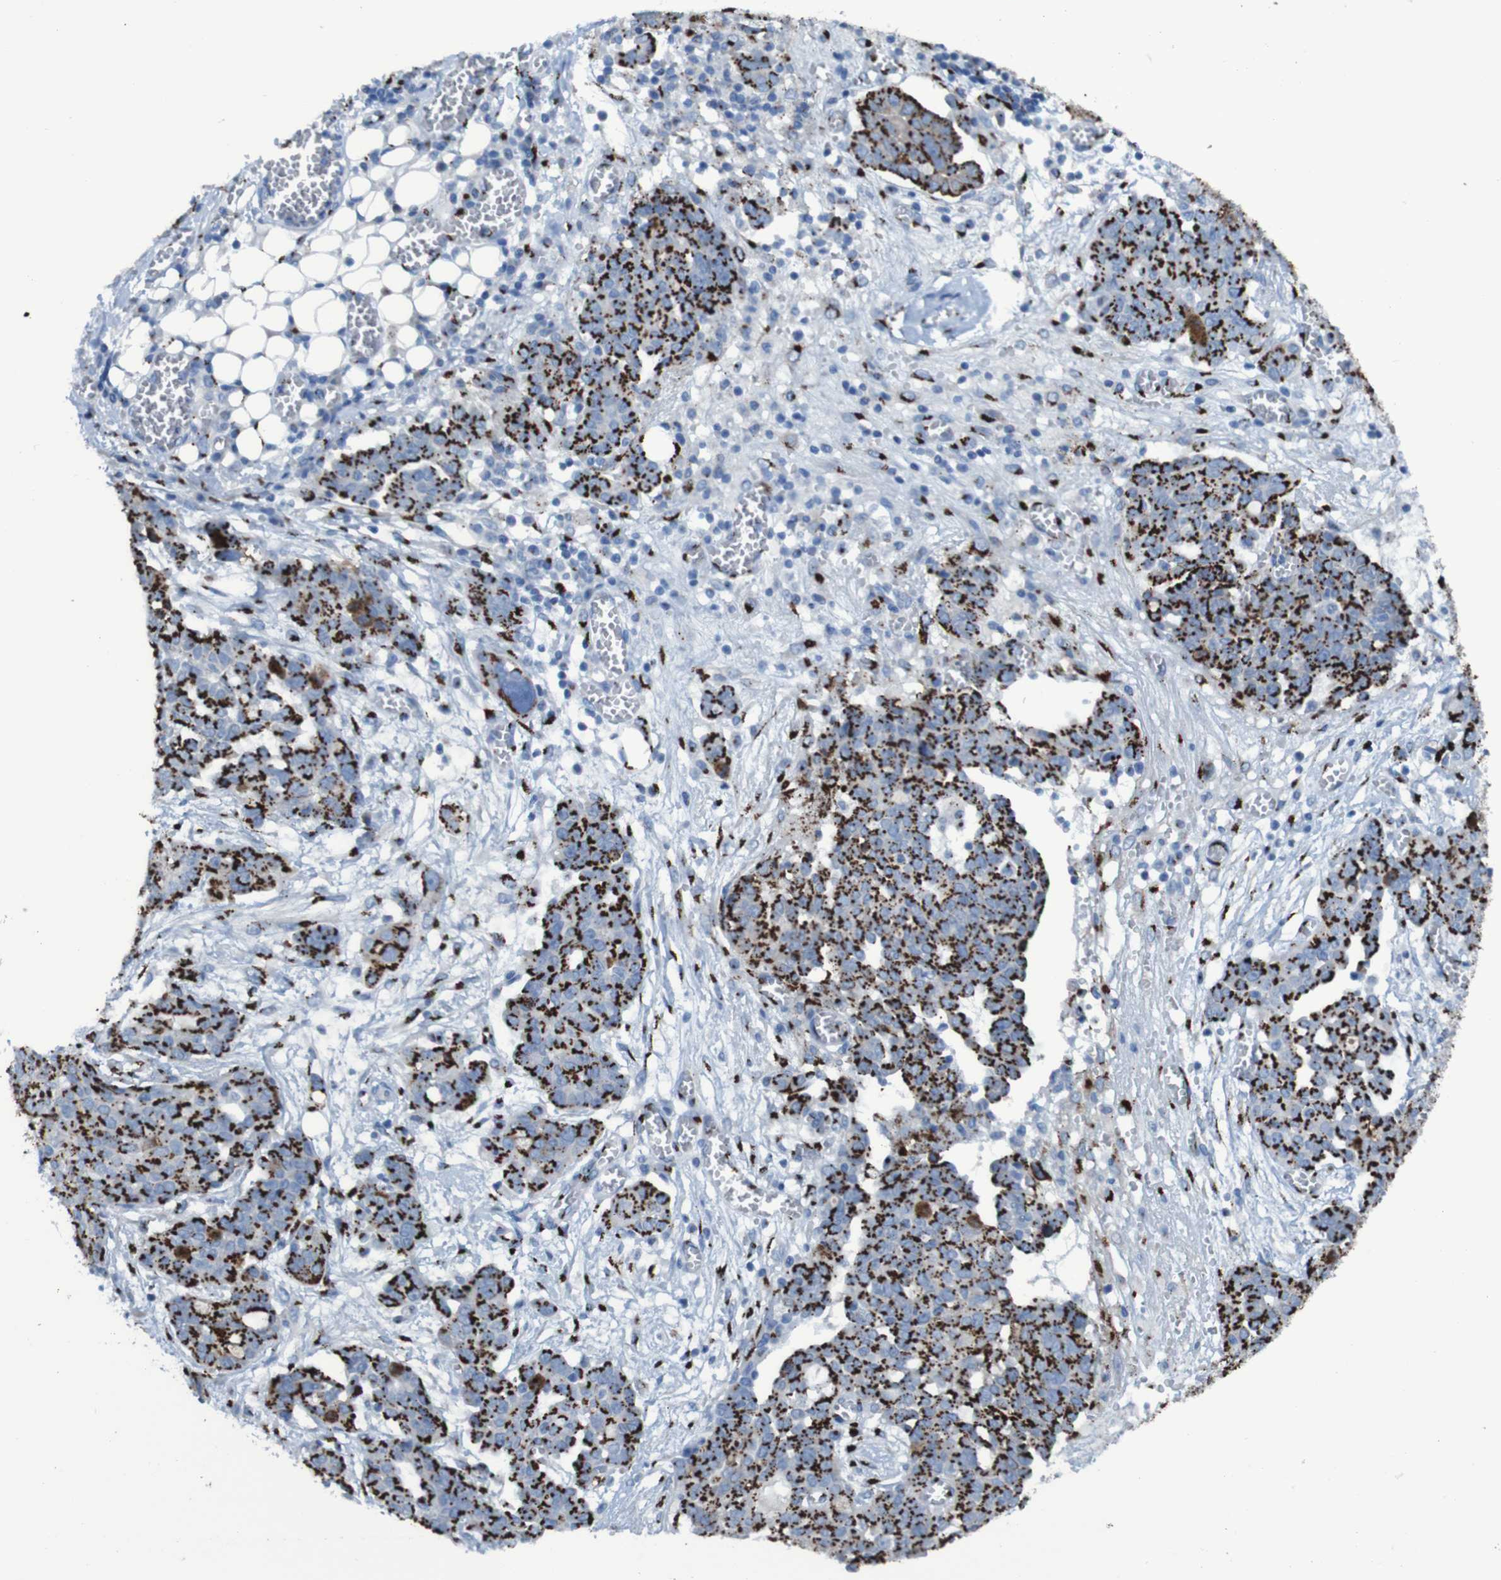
{"staining": {"intensity": "strong", "quantity": ">75%", "location": "cytoplasmic/membranous"}, "tissue": "ovarian cancer", "cell_type": "Tumor cells", "image_type": "cancer", "snomed": [{"axis": "morphology", "description": "Cystadenocarcinoma, serous, NOS"}, {"axis": "topography", "description": "Soft tissue"}, {"axis": "topography", "description": "Ovary"}], "caption": "Ovarian cancer stained with IHC displays strong cytoplasmic/membranous expression in approximately >75% of tumor cells.", "gene": "GOLM1", "patient": {"sex": "female", "age": 57}}